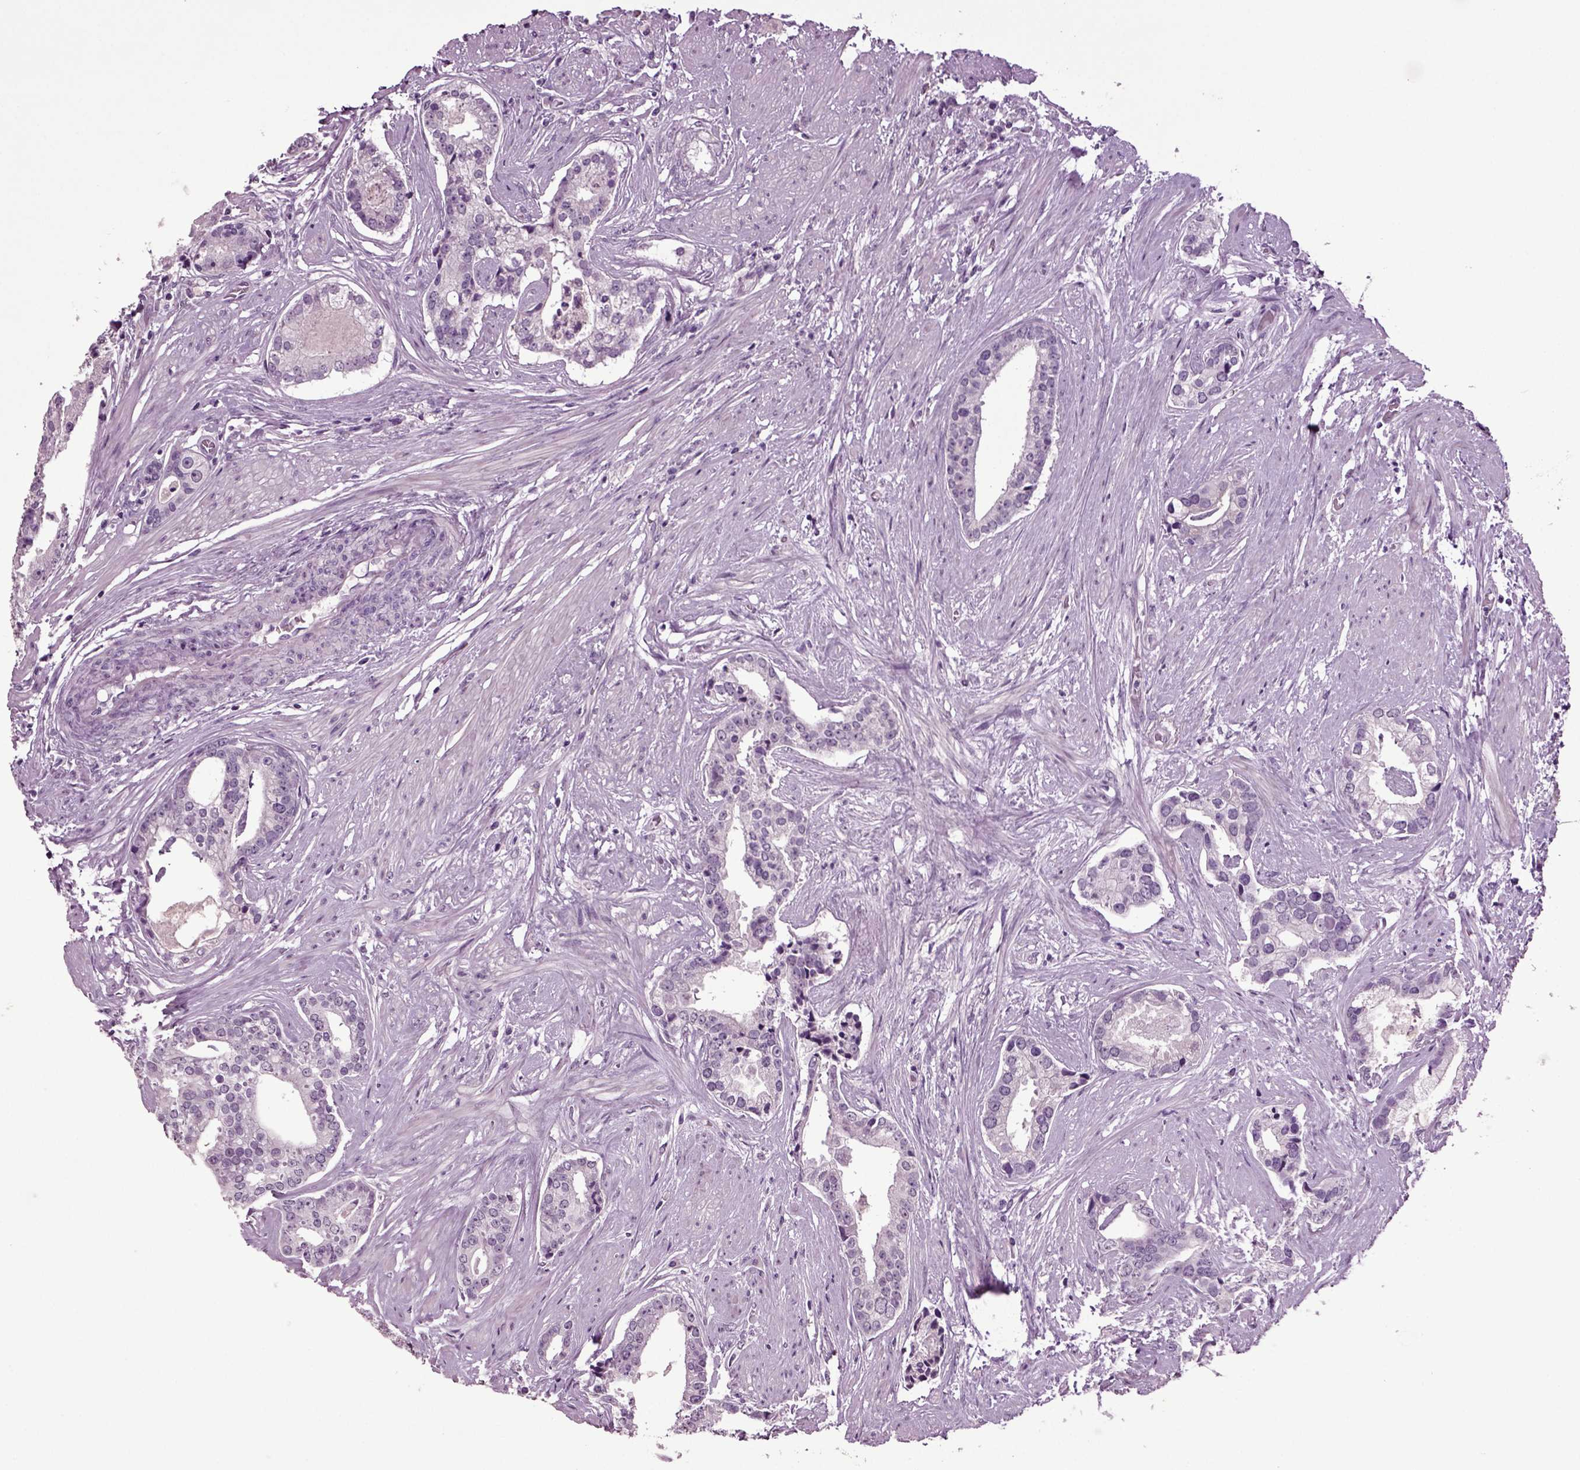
{"staining": {"intensity": "negative", "quantity": "none", "location": "none"}, "tissue": "prostate cancer", "cell_type": "Tumor cells", "image_type": "cancer", "snomed": [{"axis": "morphology", "description": "Adenocarcinoma, NOS"}, {"axis": "topography", "description": "Prostate and seminal vesicle, NOS"}, {"axis": "topography", "description": "Prostate"}], "caption": "A micrograph of prostate adenocarcinoma stained for a protein reveals no brown staining in tumor cells.", "gene": "SLC17A6", "patient": {"sex": "male", "age": 44}}